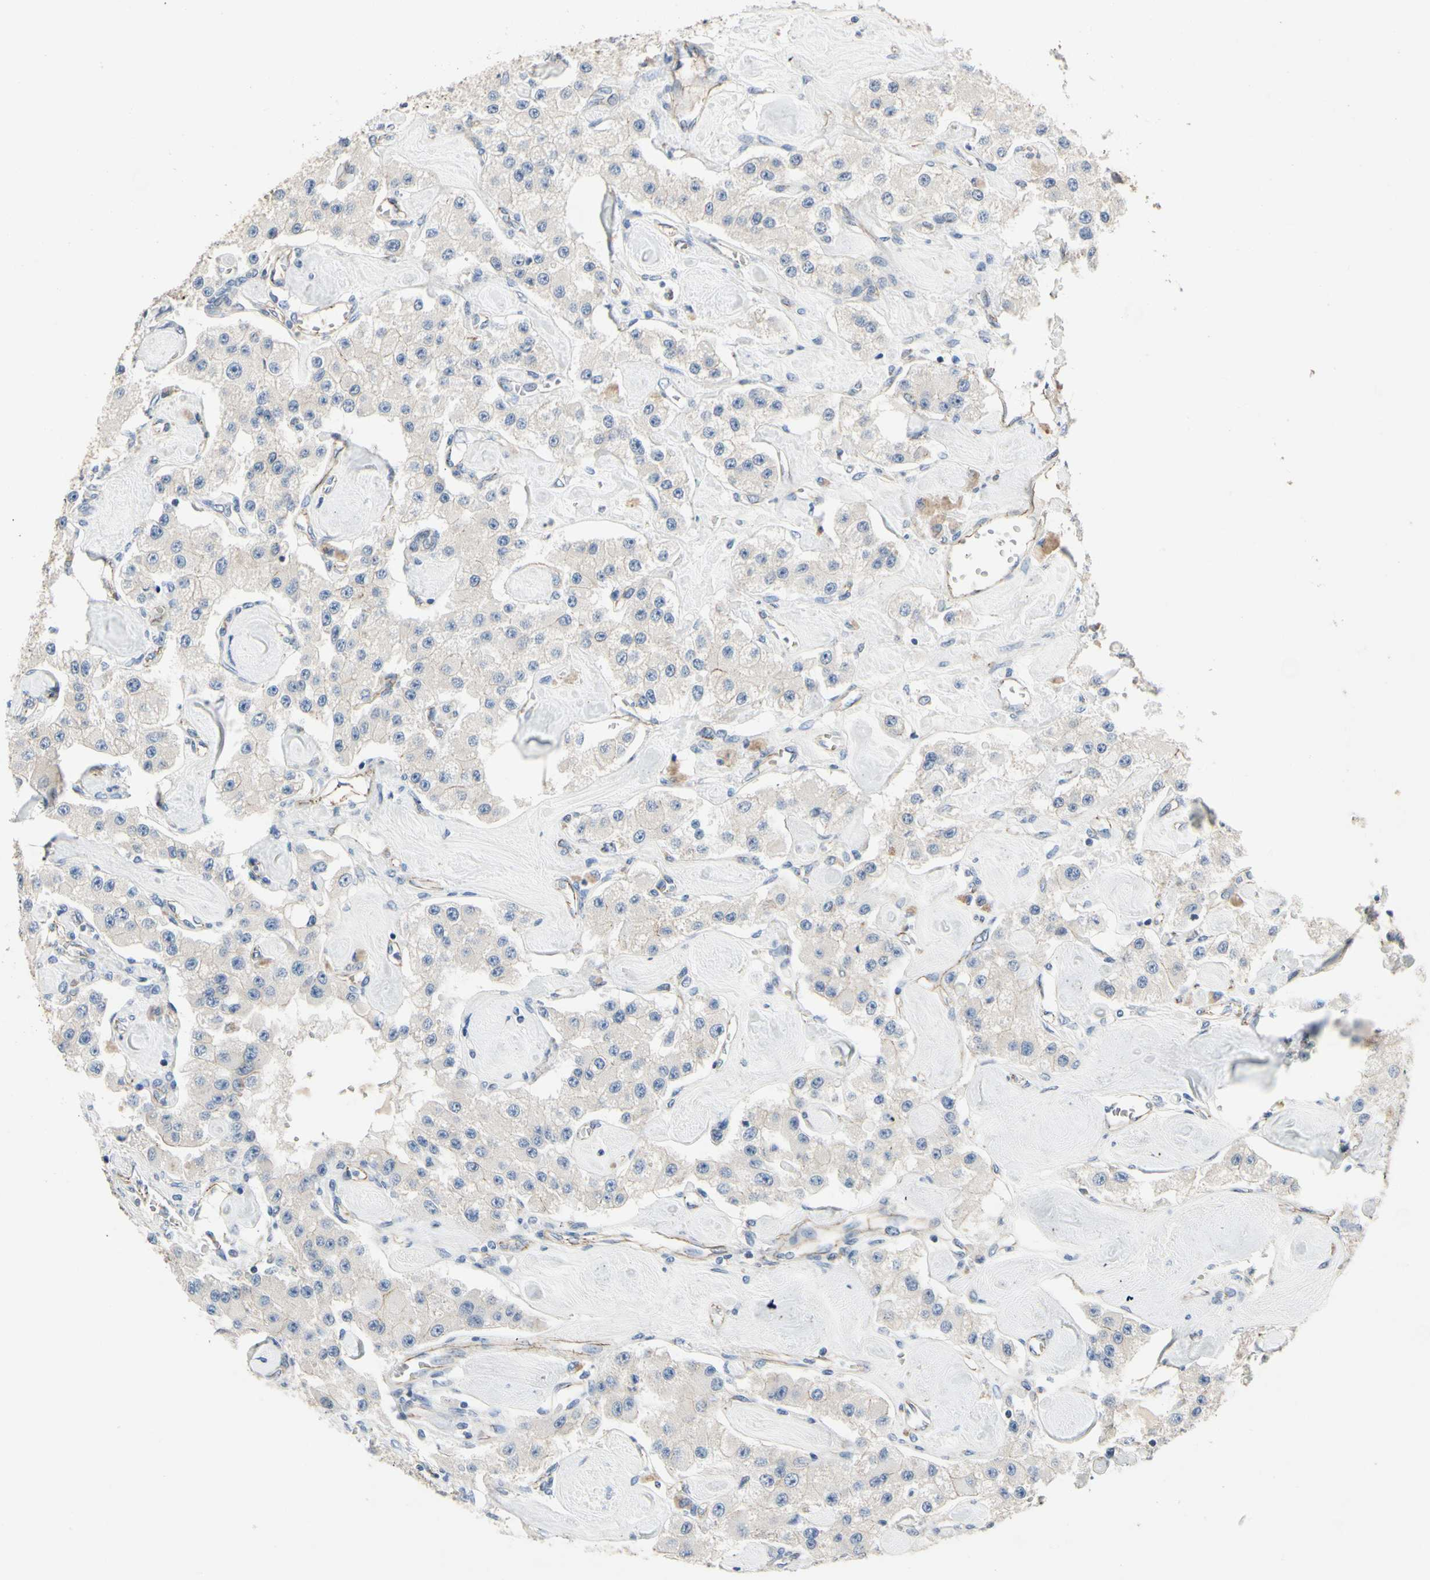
{"staining": {"intensity": "negative", "quantity": "none", "location": "none"}, "tissue": "carcinoid", "cell_type": "Tumor cells", "image_type": "cancer", "snomed": [{"axis": "morphology", "description": "Carcinoid, malignant, NOS"}, {"axis": "topography", "description": "Pancreas"}], "caption": "A high-resolution micrograph shows immunohistochemistry staining of carcinoid, which reveals no significant positivity in tumor cells.", "gene": "LGR6", "patient": {"sex": "male", "age": 41}}